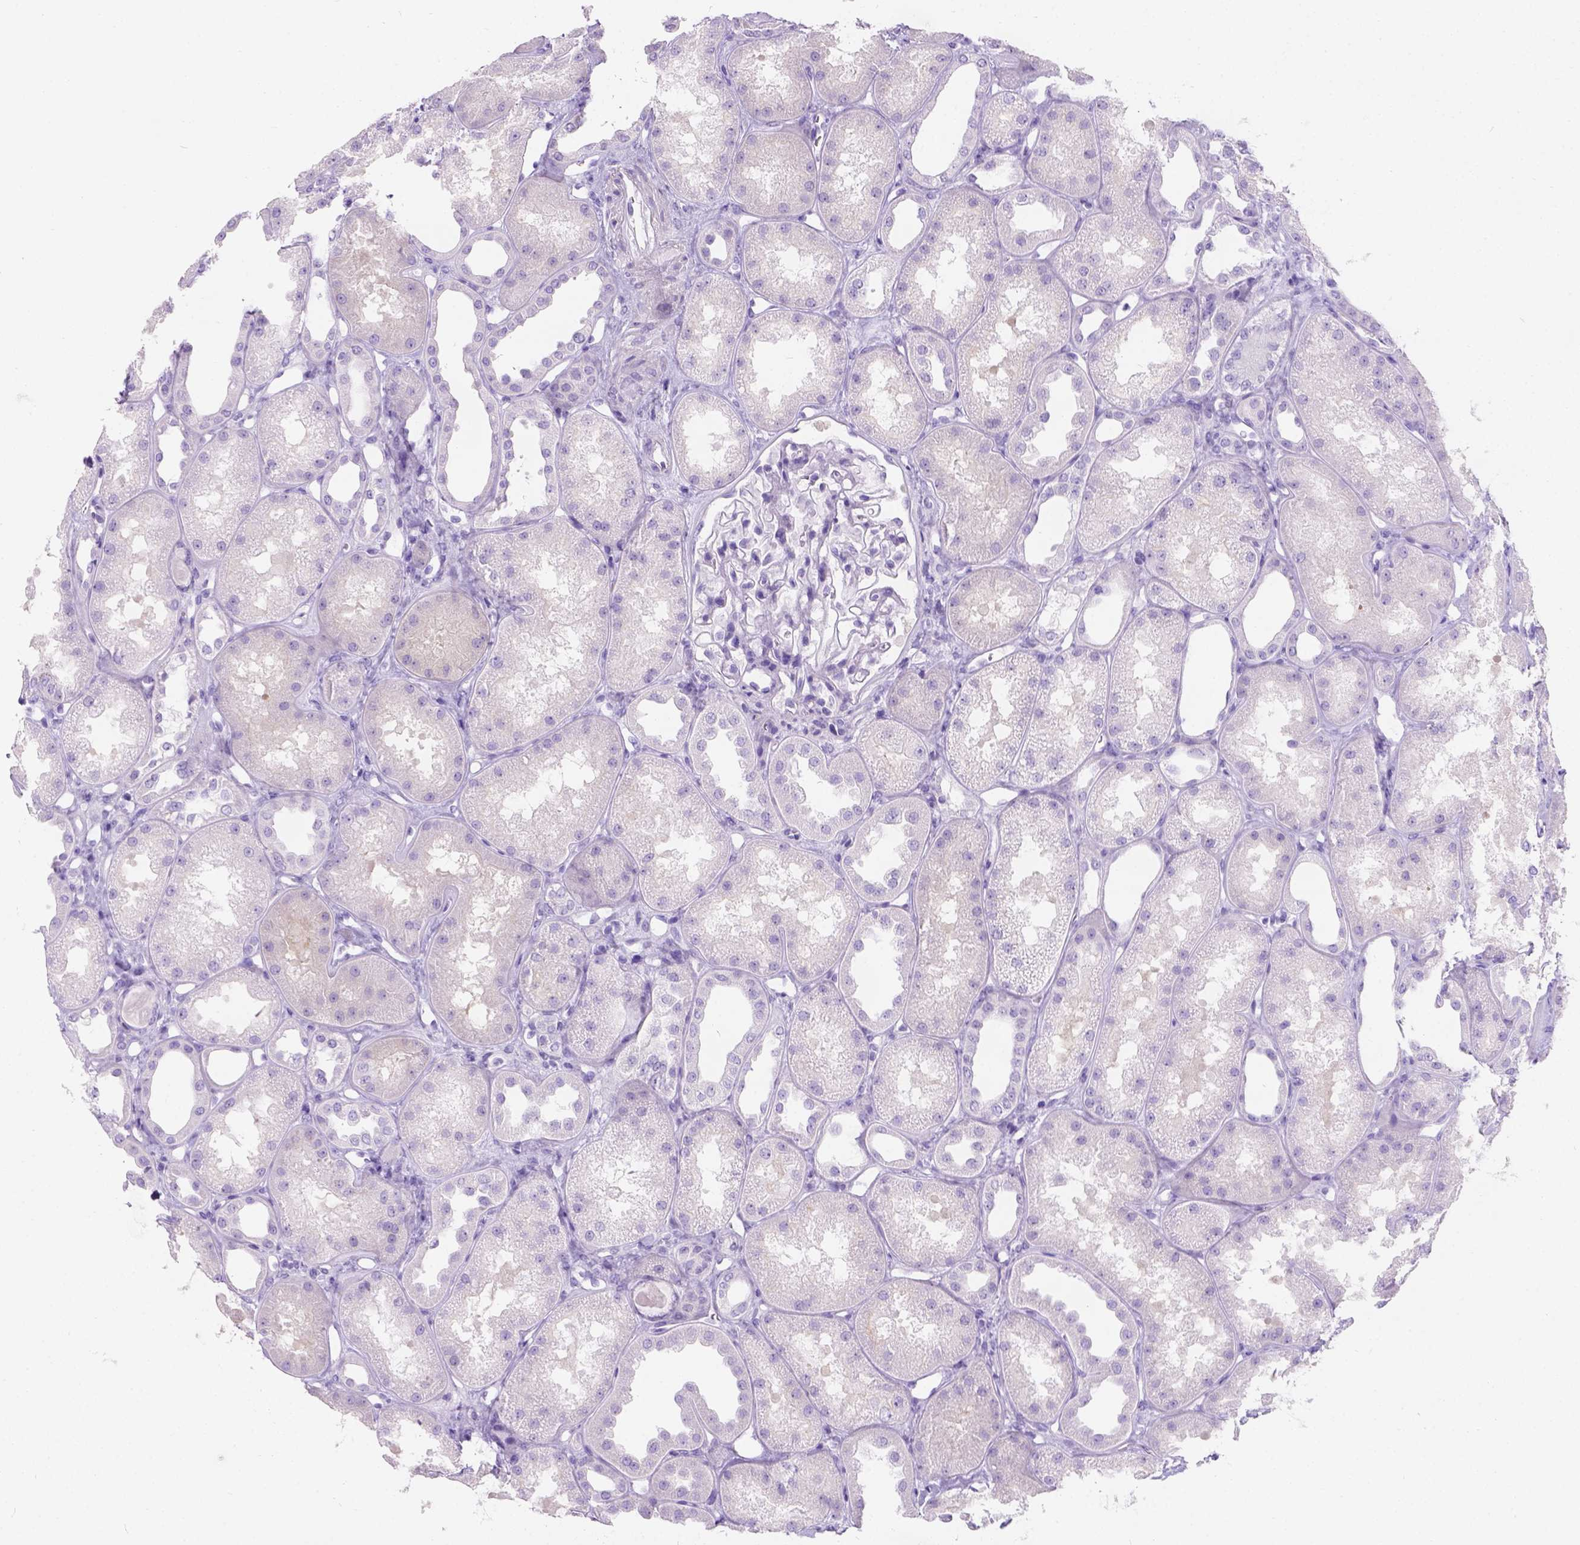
{"staining": {"intensity": "negative", "quantity": "none", "location": "none"}, "tissue": "kidney", "cell_type": "Cells in glomeruli", "image_type": "normal", "snomed": [{"axis": "morphology", "description": "Normal tissue, NOS"}, {"axis": "topography", "description": "Kidney"}], "caption": "IHC of unremarkable human kidney exhibits no staining in cells in glomeruli. The staining is performed using DAB brown chromogen with nuclei counter-stained in using hematoxylin.", "gene": "C7orf57", "patient": {"sex": "male", "age": 61}}